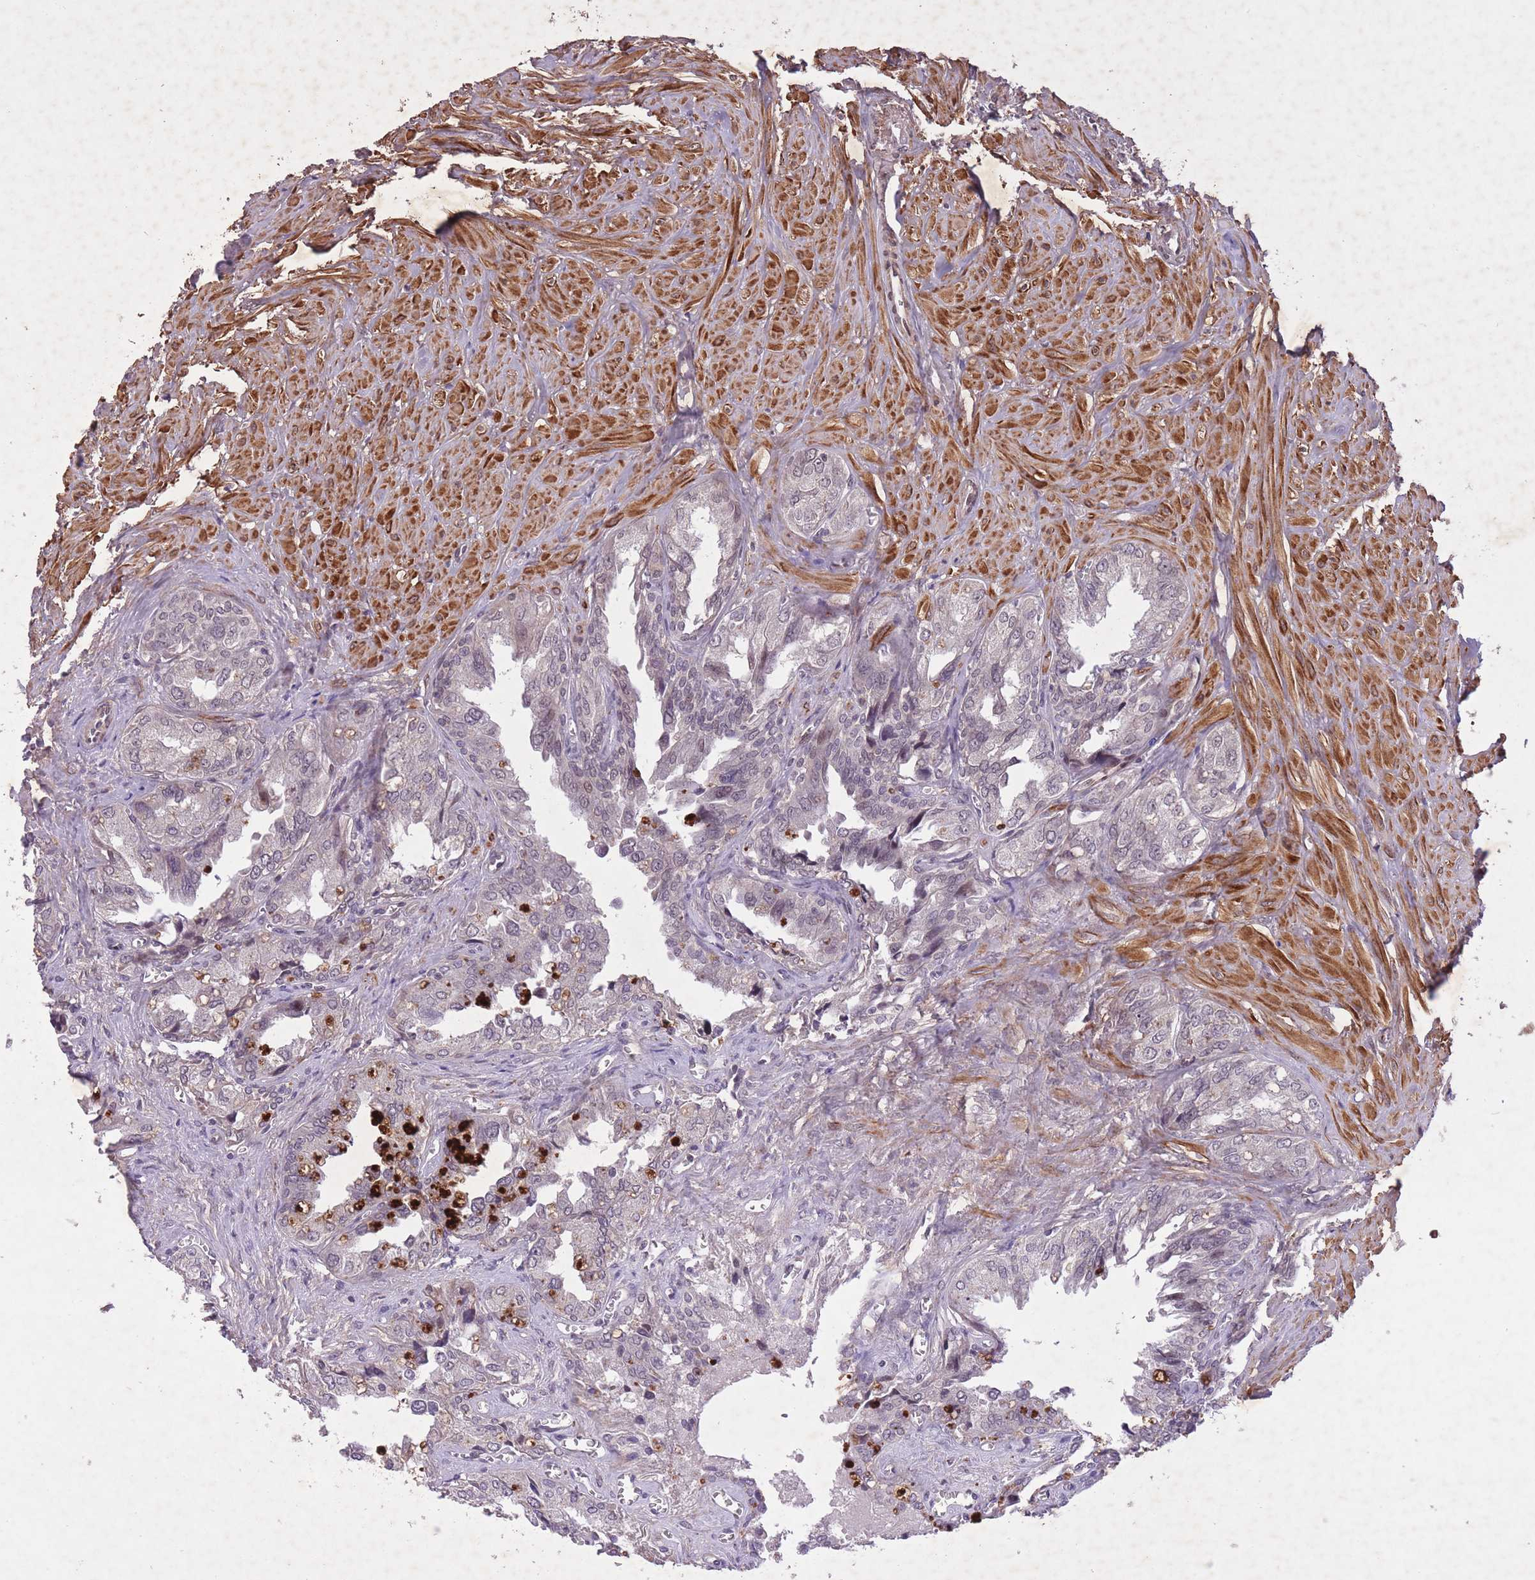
{"staining": {"intensity": "moderate", "quantity": "25%-75%", "location": "cytoplasmic/membranous,nuclear"}, "tissue": "seminal vesicle", "cell_type": "Glandular cells", "image_type": "normal", "snomed": [{"axis": "morphology", "description": "Normal tissue, NOS"}, {"axis": "topography", "description": "Seminal veicle"}], "caption": "Glandular cells demonstrate moderate cytoplasmic/membranous,nuclear staining in approximately 25%-75% of cells in normal seminal vesicle.", "gene": "CBX6", "patient": {"sex": "male", "age": 67}}